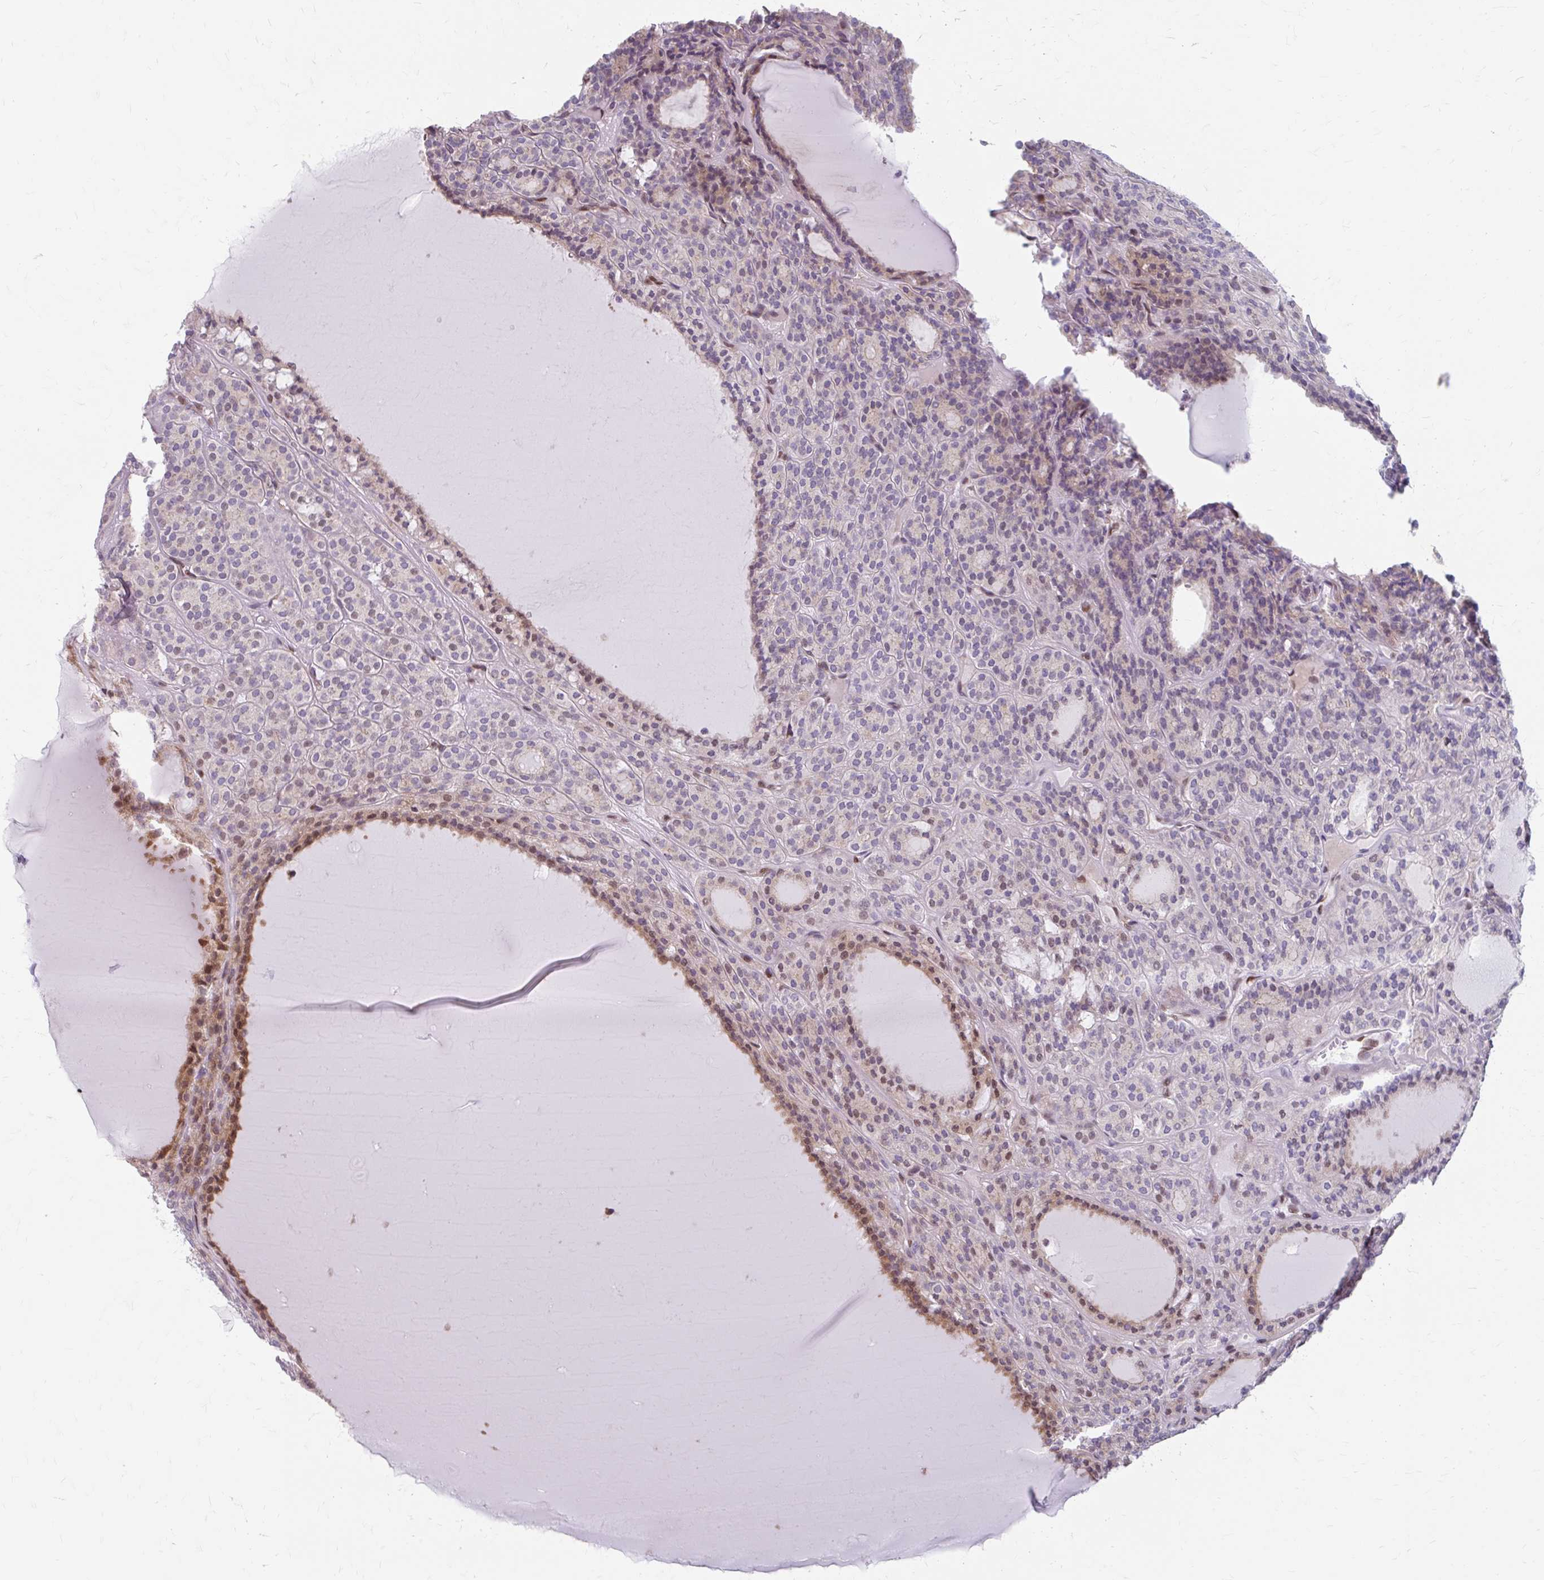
{"staining": {"intensity": "moderate", "quantity": "<25%", "location": "cytoplasmic/membranous,nuclear"}, "tissue": "thyroid cancer", "cell_type": "Tumor cells", "image_type": "cancer", "snomed": [{"axis": "morphology", "description": "Follicular adenoma carcinoma, NOS"}, {"axis": "topography", "description": "Thyroid gland"}], "caption": "High-power microscopy captured an immunohistochemistry (IHC) micrograph of thyroid cancer, revealing moderate cytoplasmic/membranous and nuclear staining in approximately <25% of tumor cells.", "gene": "BEAN1", "patient": {"sex": "female", "age": 63}}